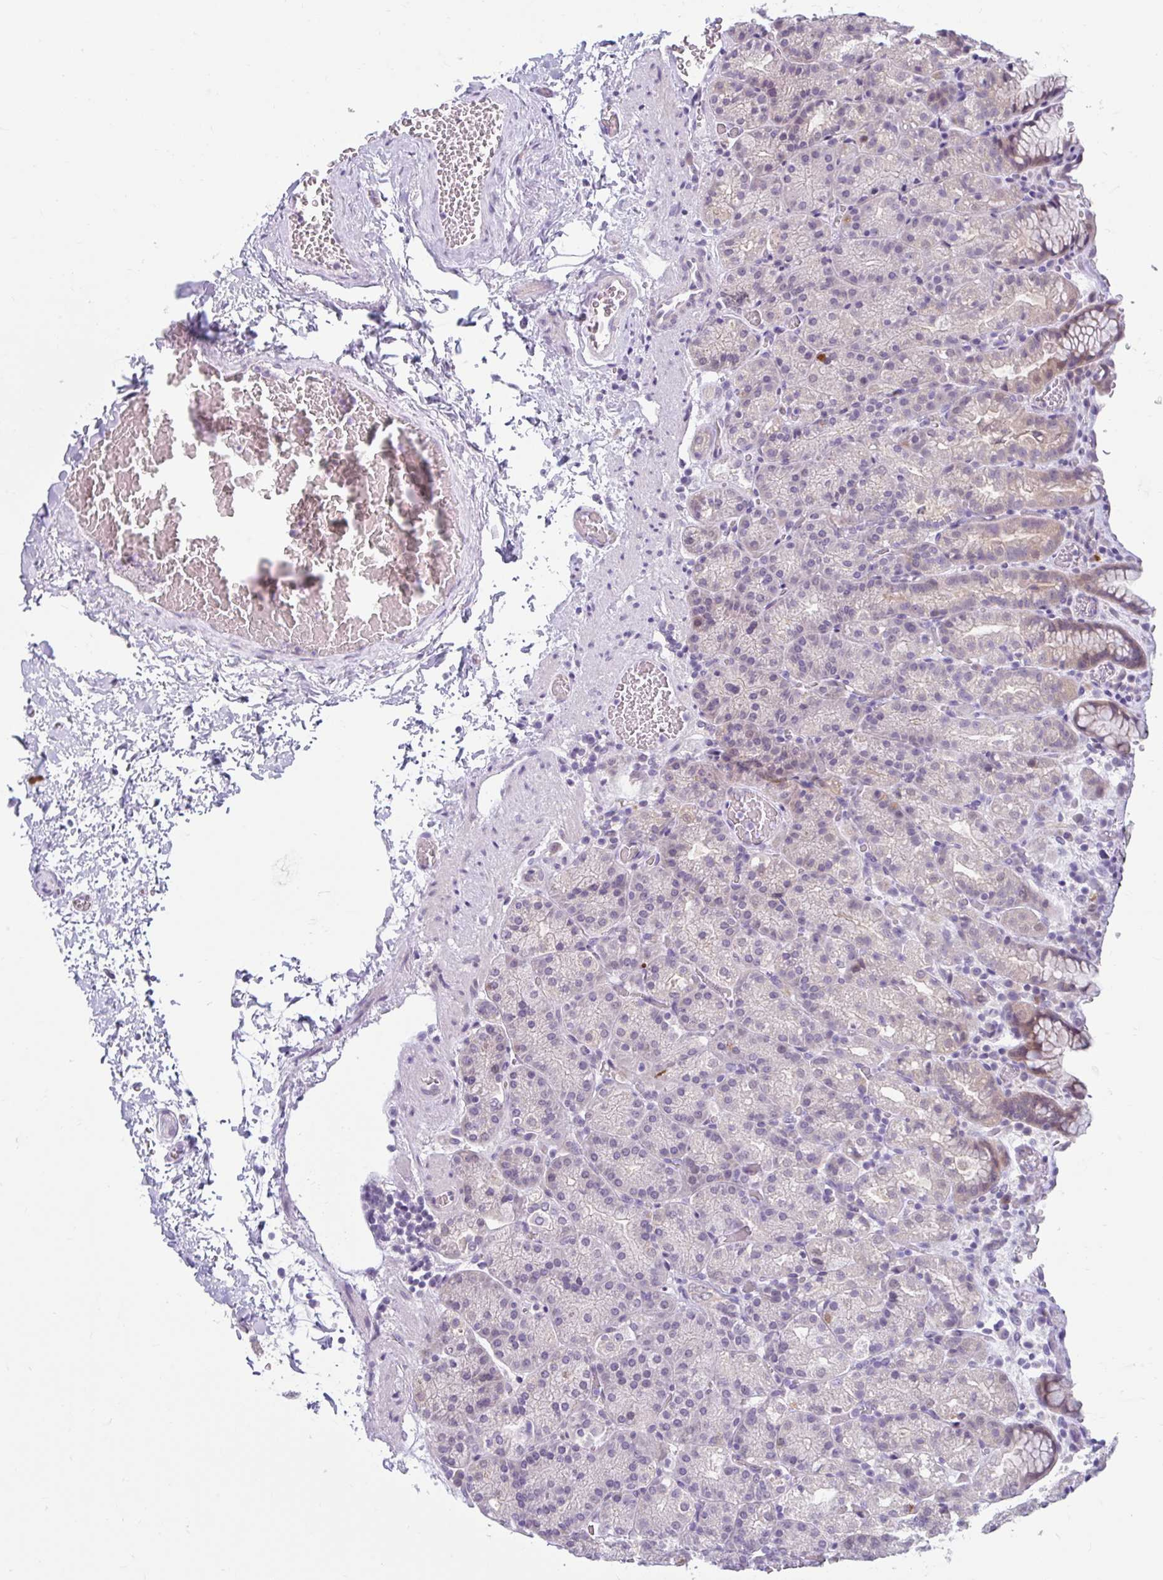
{"staining": {"intensity": "weak", "quantity": "<25%", "location": "cytoplasmic/membranous,nuclear"}, "tissue": "stomach", "cell_type": "Glandular cells", "image_type": "normal", "snomed": [{"axis": "morphology", "description": "Normal tissue, NOS"}, {"axis": "topography", "description": "Stomach, upper"}], "caption": "High power microscopy image of an immunohistochemistry (IHC) micrograph of benign stomach, revealing no significant staining in glandular cells. Brightfield microscopy of immunohistochemistry stained with DAB (brown) and hematoxylin (blue), captured at high magnification.", "gene": "FAM153A", "patient": {"sex": "female", "age": 81}}